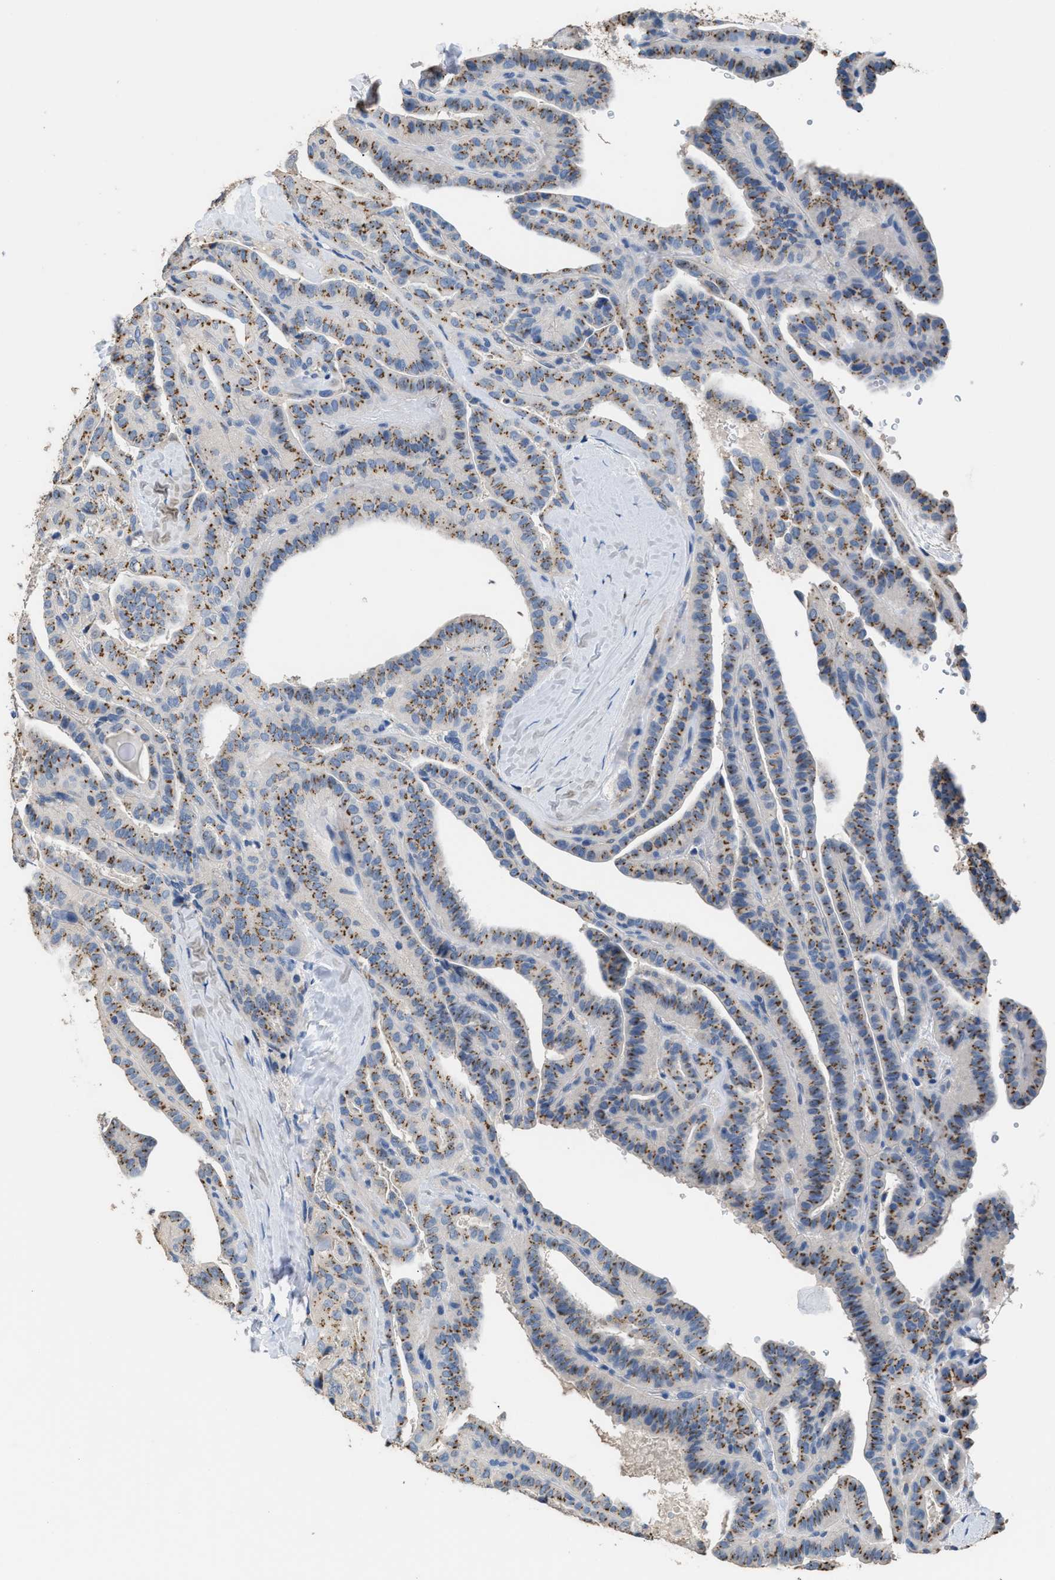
{"staining": {"intensity": "moderate", "quantity": ">75%", "location": "cytoplasmic/membranous"}, "tissue": "thyroid cancer", "cell_type": "Tumor cells", "image_type": "cancer", "snomed": [{"axis": "morphology", "description": "Papillary adenocarcinoma, NOS"}, {"axis": "topography", "description": "Thyroid gland"}], "caption": "Protein expression analysis of thyroid papillary adenocarcinoma demonstrates moderate cytoplasmic/membranous expression in about >75% of tumor cells.", "gene": "GOLM1", "patient": {"sex": "male", "age": 77}}